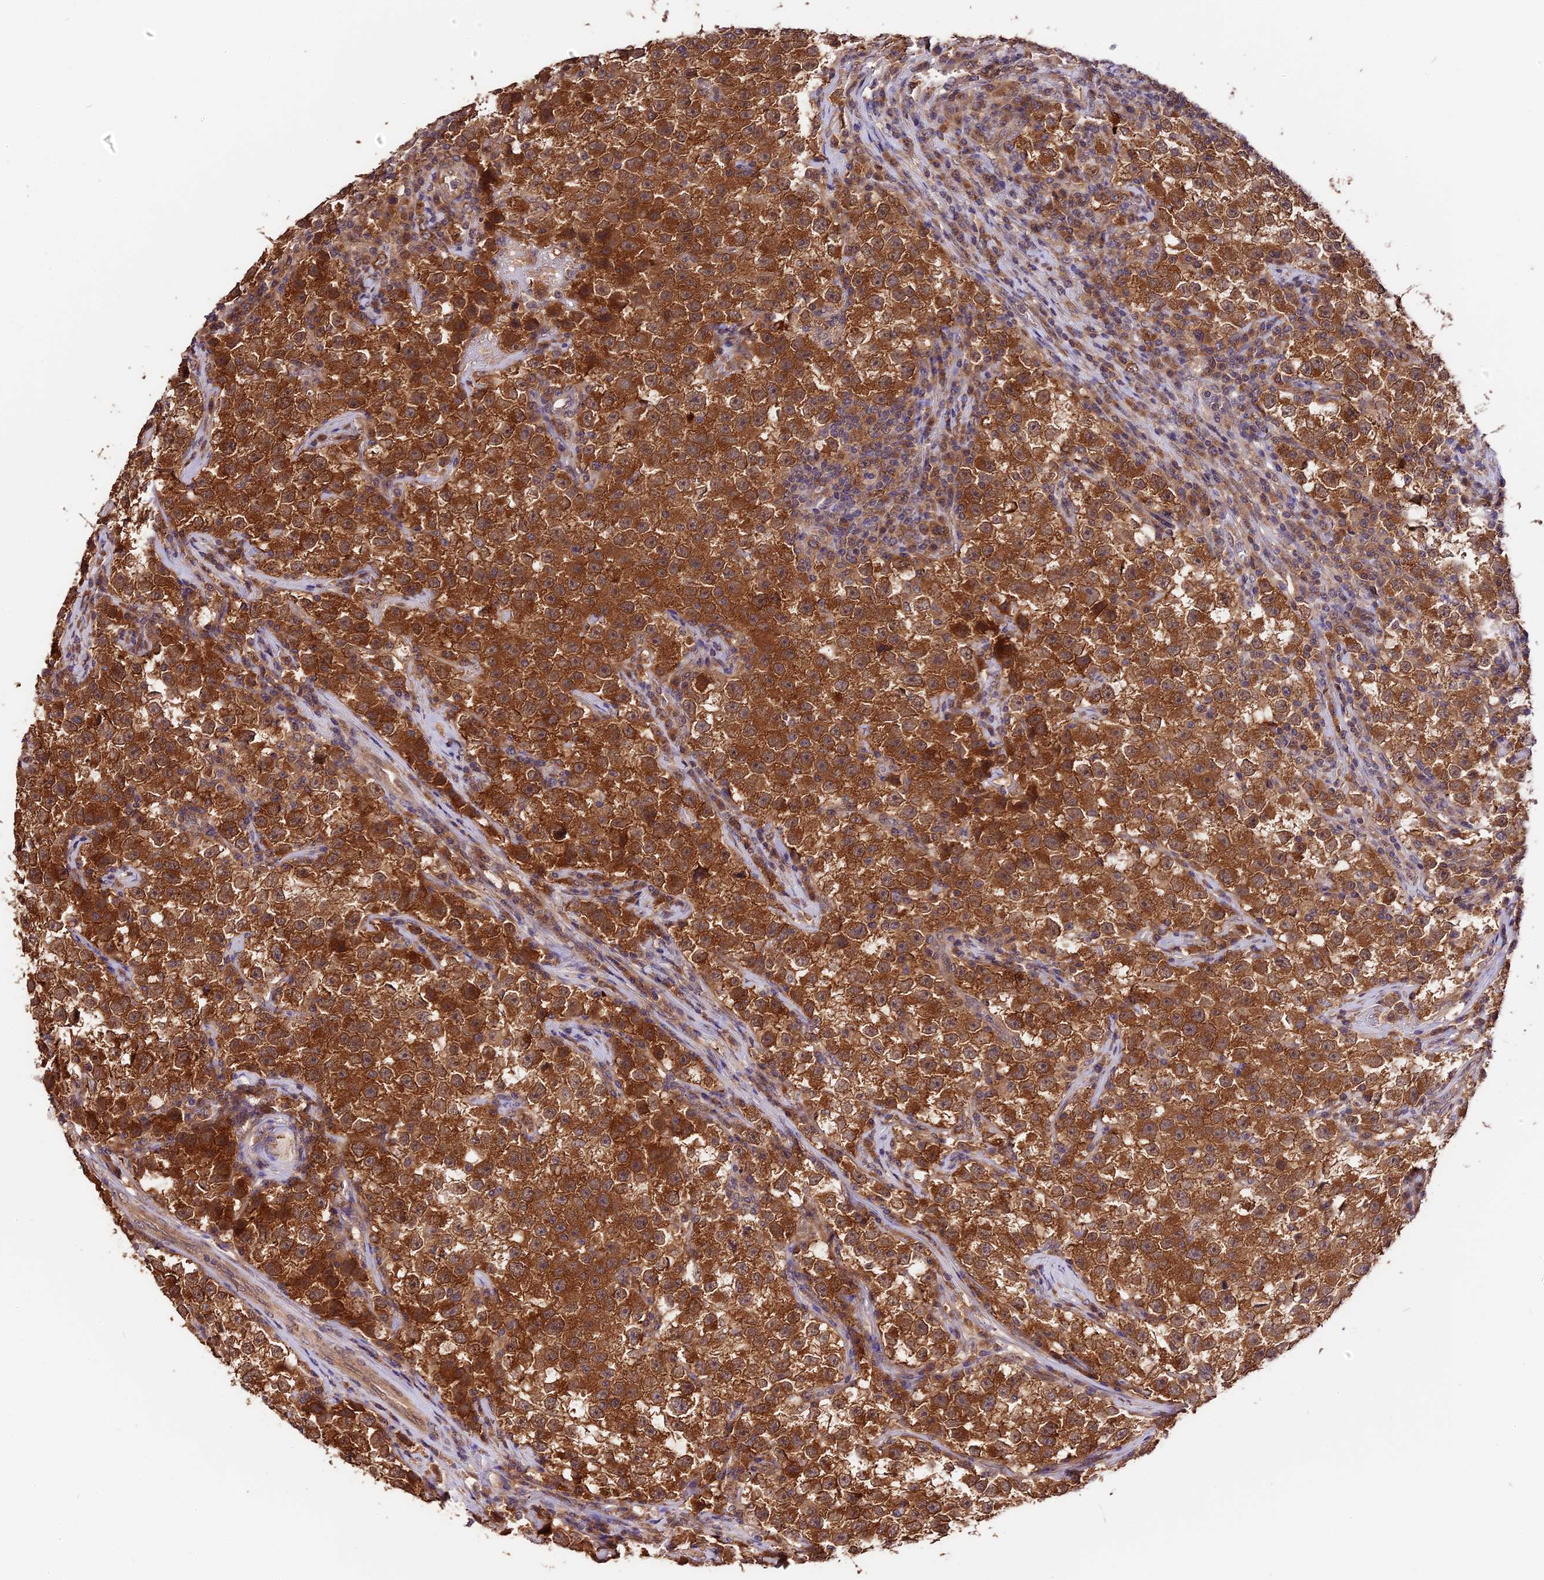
{"staining": {"intensity": "strong", "quantity": ">75%", "location": "cytoplasmic/membranous"}, "tissue": "testis cancer", "cell_type": "Tumor cells", "image_type": "cancer", "snomed": [{"axis": "morphology", "description": "Seminoma, NOS"}, {"axis": "topography", "description": "Testis"}], "caption": "A high-resolution micrograph shows immunohistochemistry staining of testis cancer (seminoma), which shows strong cytoplasmic/membranous expression in approximately >75% of tumor cells.", "gene": "TRMT1", "patient": {"sex": "male", "age": 22}}